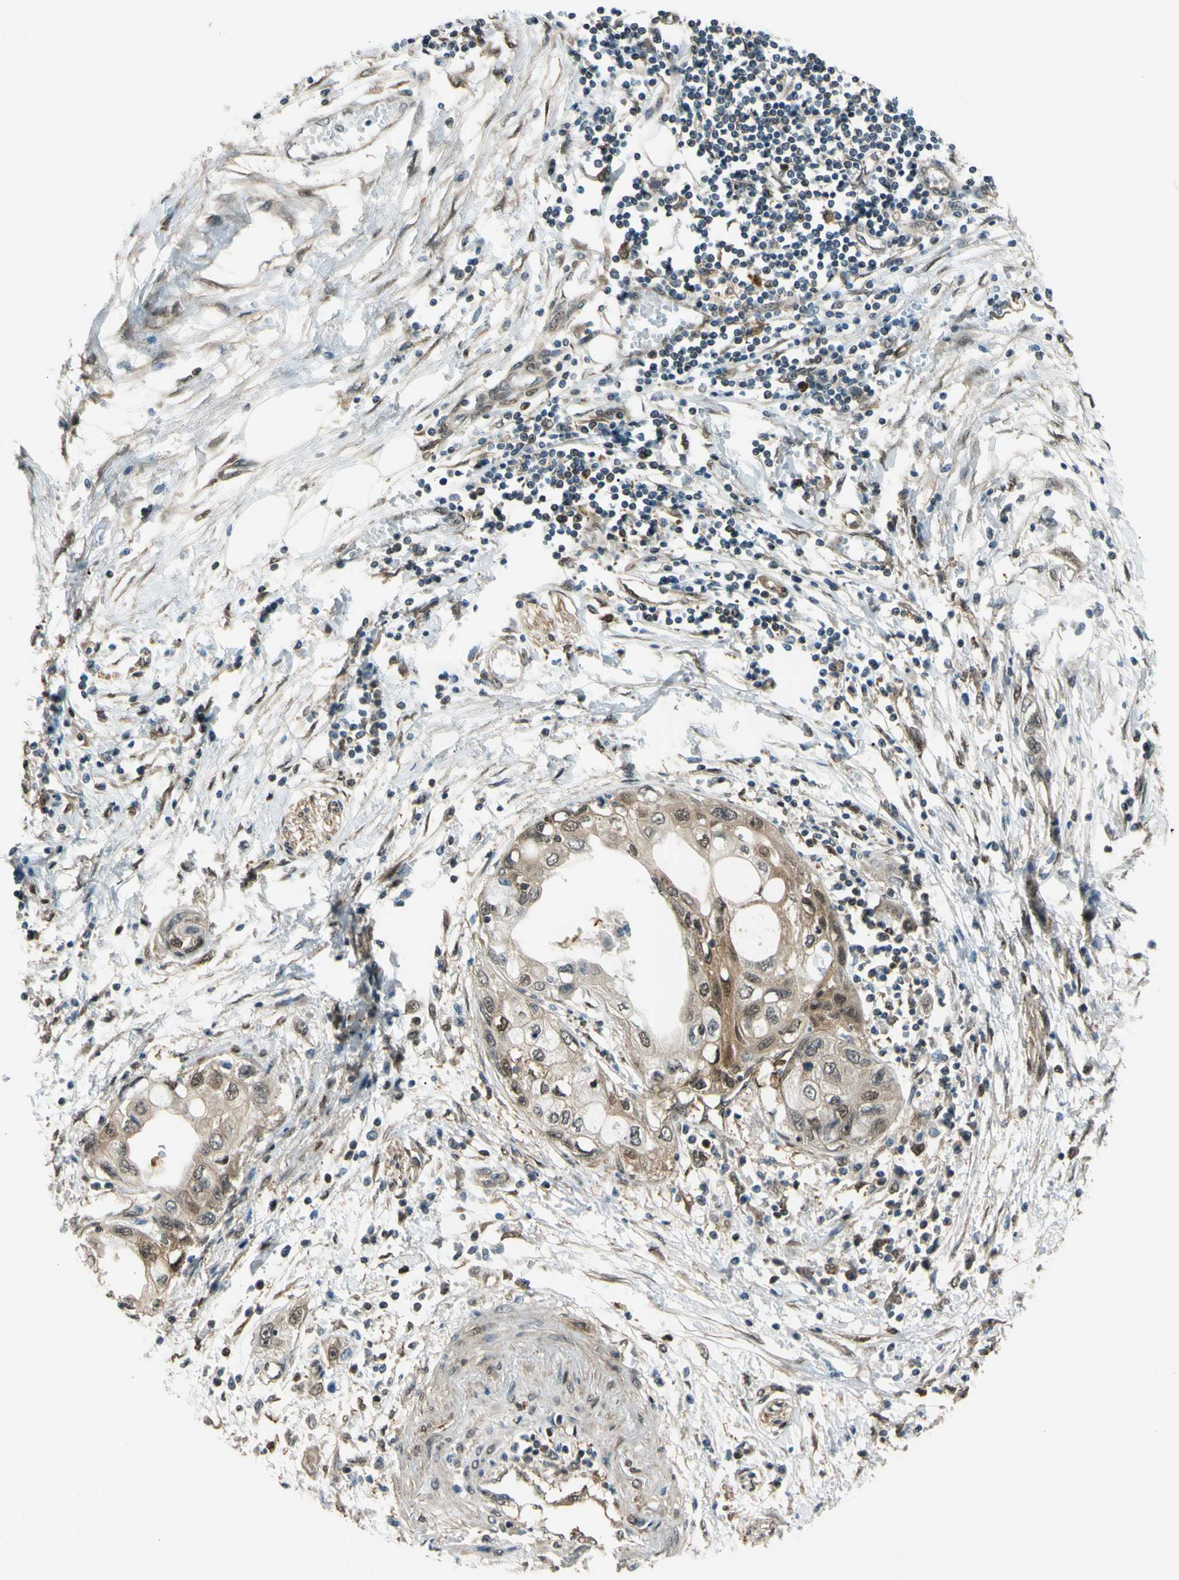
{"staining": {"intensity": "moderate", "quantity": "25%-75%", "location": "cytoplasmic/membranous,nuclear"}, "tissue": "pancreatic cancer", "cell_type": "Tumor cells", "image_type": "cancer", "snomed": [{"axis": "morphology", "description": "Adenocarcinoma, NOS"}, {"axis": "topography", "description": "Pancreas"}], "caption": "A histopathology image showing moderate cytoplasmic/membranous and nuclear expression in about 25%-75% of tumor cells in pancreatic cancer, as visualized by brown immunohistochemical staining.", "gene": "YWHAQ", "patient": {"sex": "female", "age": 70}}